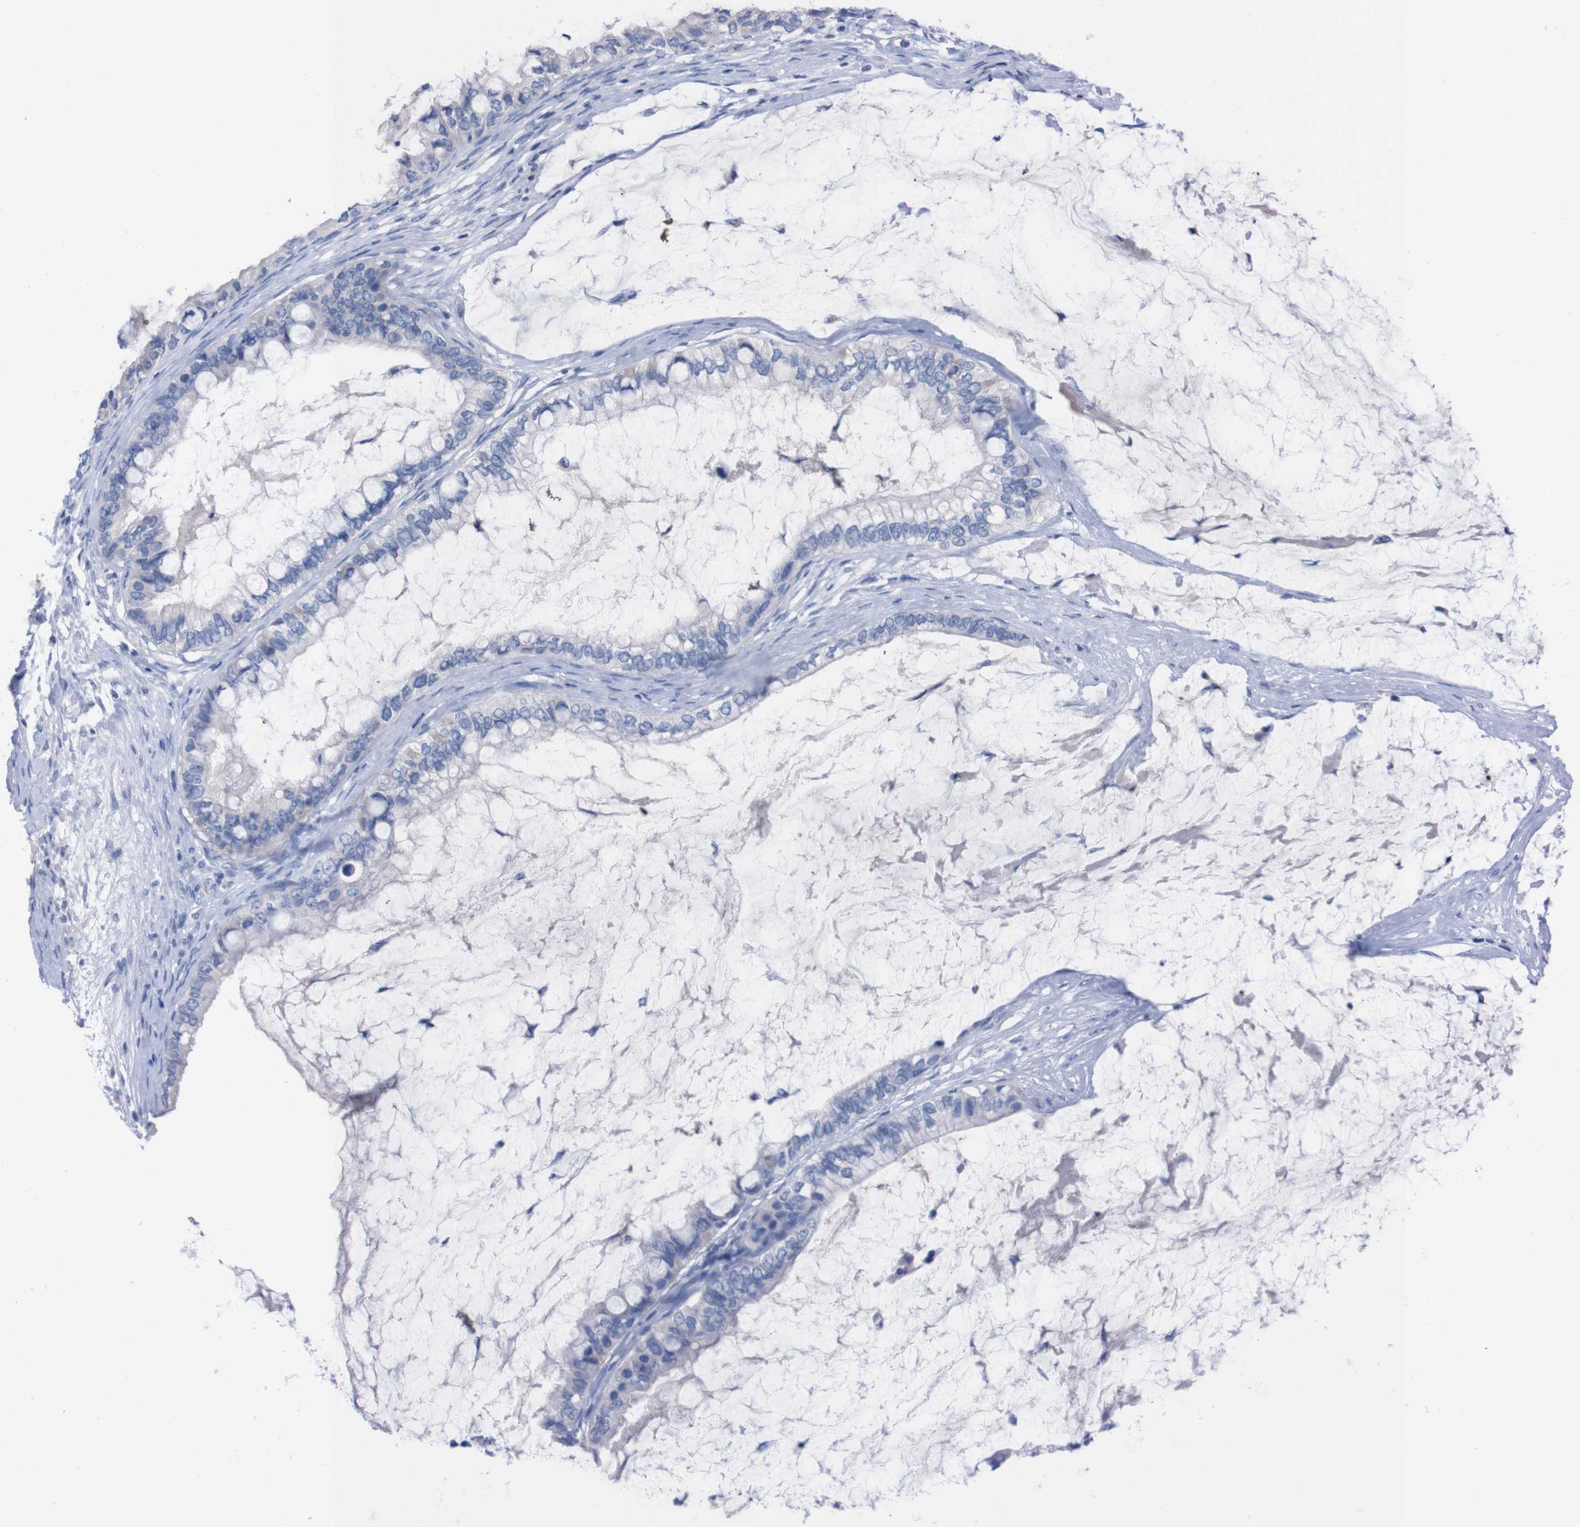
{"staining": {"intensity": "negative", "quantity": "none", "location": "none"}, "tissue": "ovarian cancer", "cell_type": "Tumor cells", "image_type": "cancer", "snomed": [{"axis": "morphology", "description": "Cystadenocarcinoma, mucinous, NOS"}, {"axis": "topography", "description": "Ovary"}], "caption": "The image displays no significant expression in tumor cells of ovarian cancer (mucinous cystadenocarcinoma). The staining was performed using DAB to visualize the protein expression in brown, while the nuclei were stained in blue with hematoxylin (Magnification: 20x).", "gene": "TMEM243", "patient": {"sex": "female", "age": 80}}